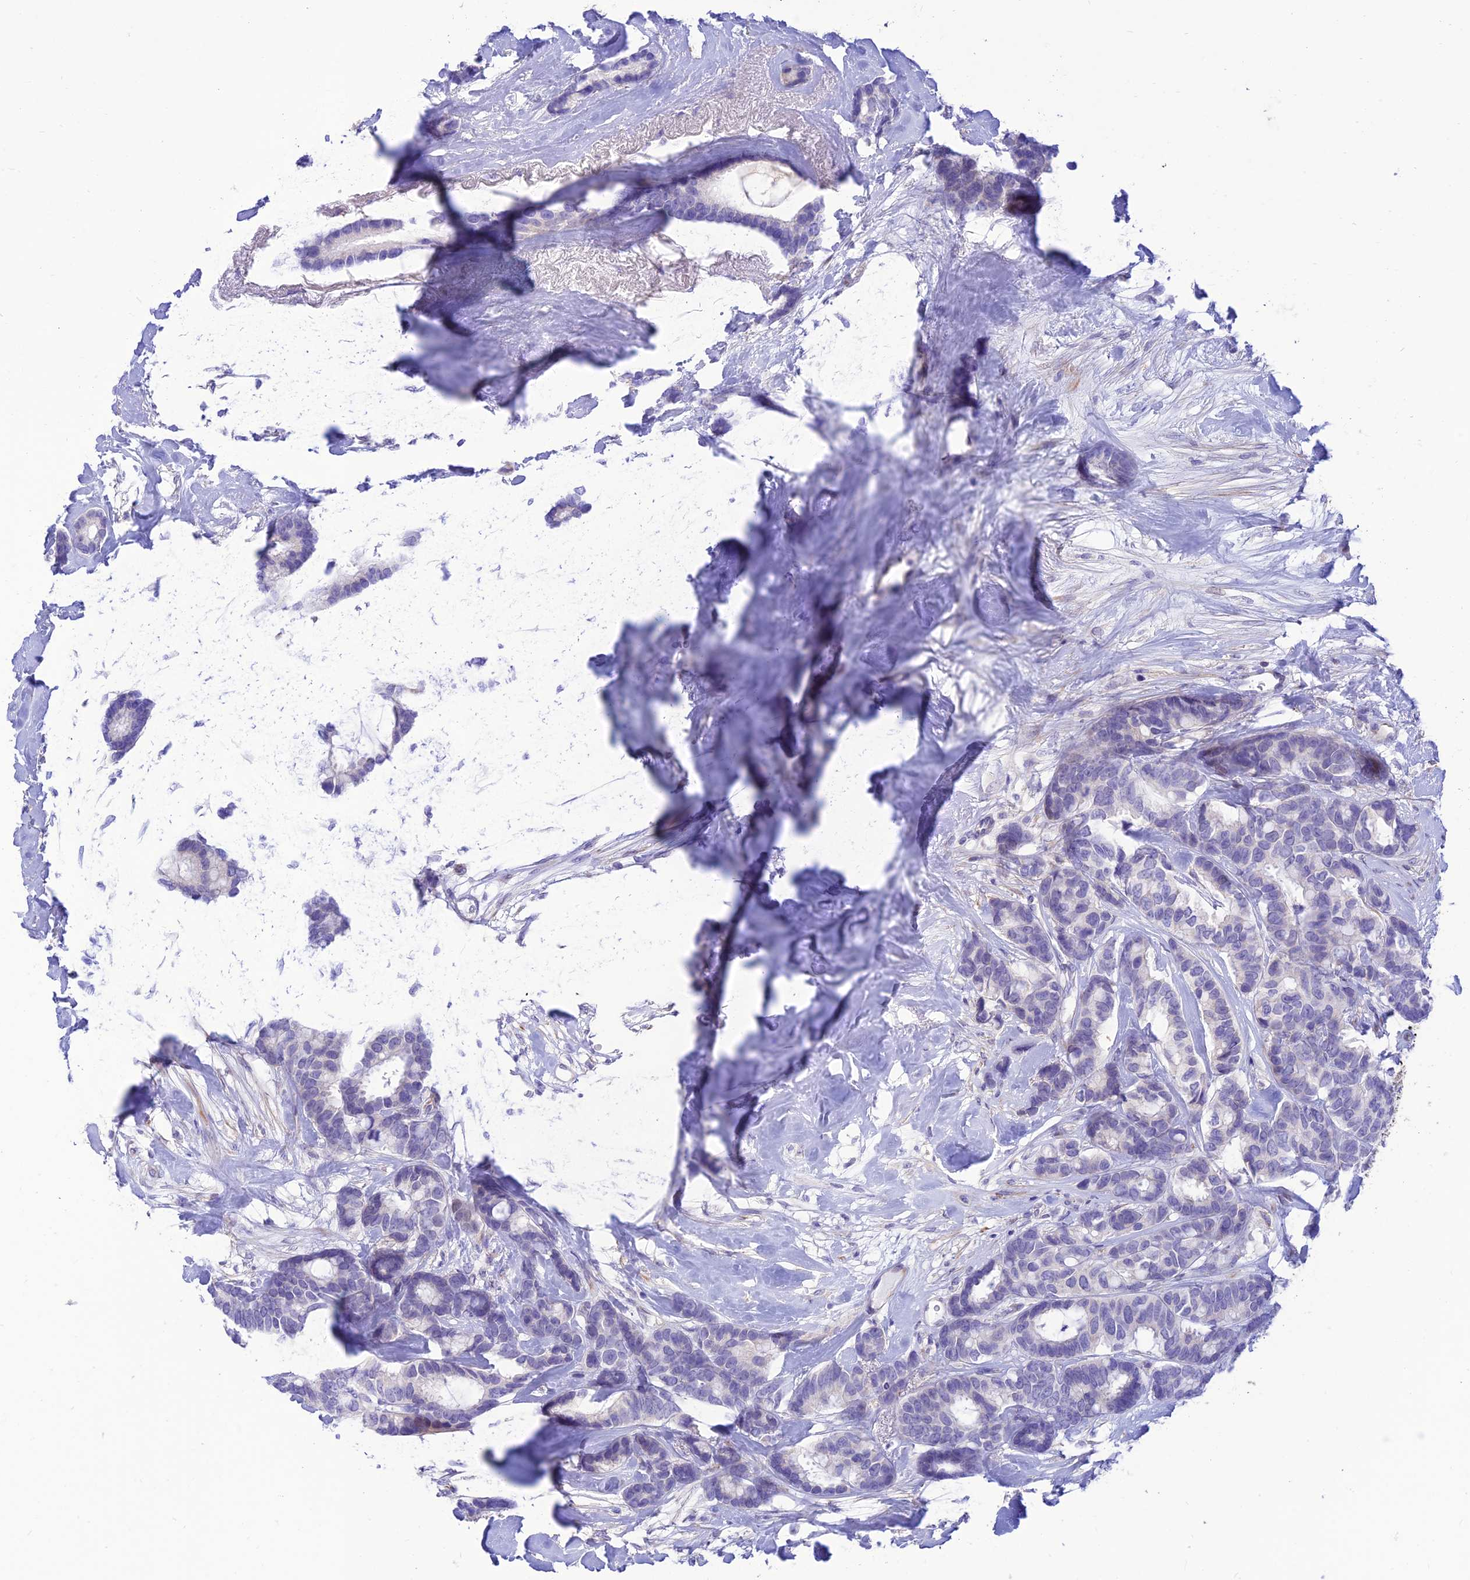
{"staining": {"intensity": "negative", "quantity": "none", "location": "none"}, "tissue": "breast cancer", "cell_type": "Tumor cells", "image_type": "cancer", "snomed": [{"axis": "morphology", "description": "Duct carcinoma"}, {"axis": "topography", "description": "Breast"}], "caption": "Human breast cancer (invasive ductal carcinoma) stained for a protein using immunohistochemistry shows no staining in tumor cells.", "gene": "FAM186B", "patient": {"sex": "female", "age": 87}}